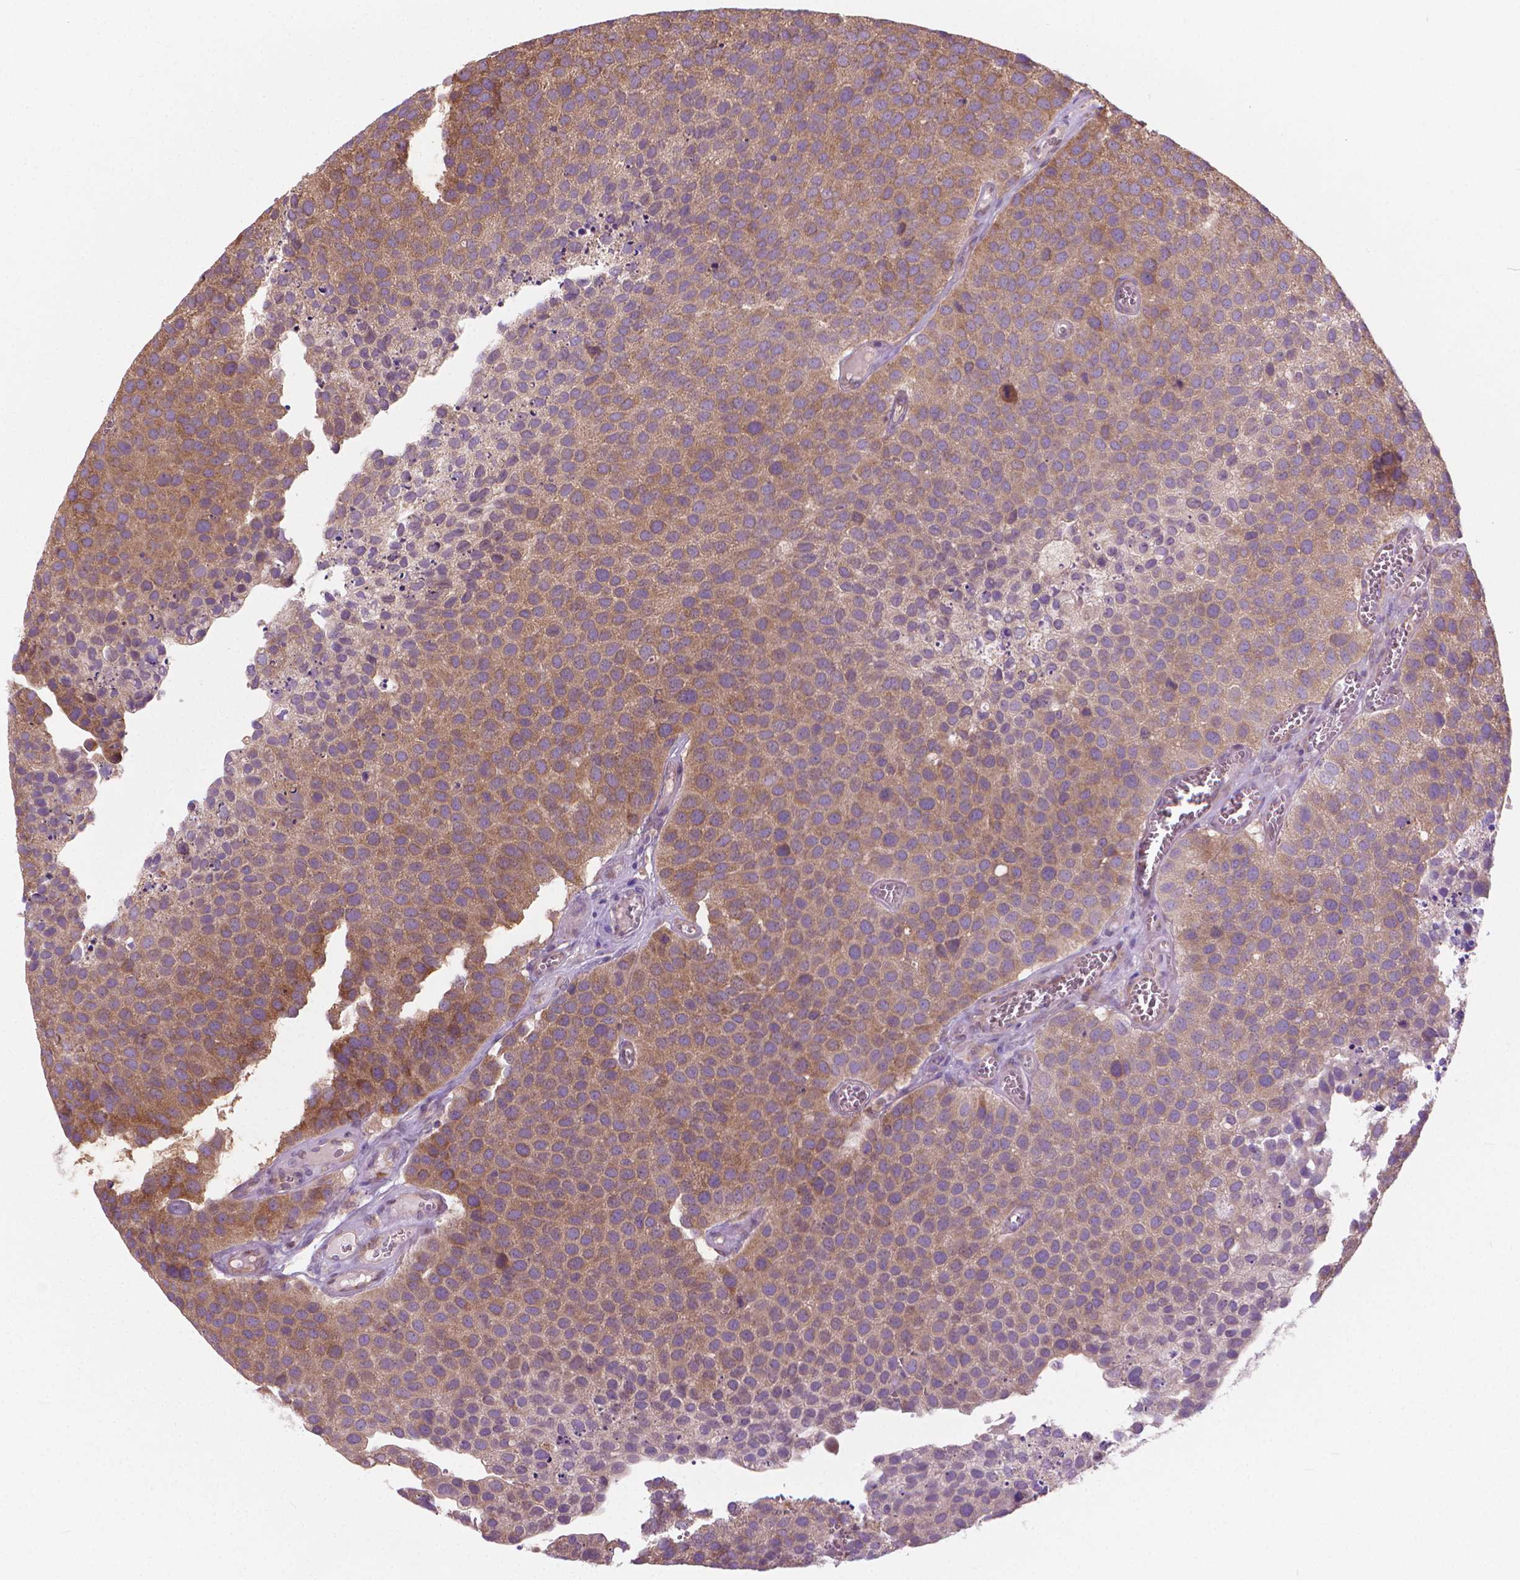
{"staining": {"intensity": "moderate", "quantity": ">75%", "location": "cytoplasmic/membranous"}, "tissue": "urothelial cancer", "cell_type": "Tumor cells", "image_type": "cancer", "snomed": [{"axis": "morphology", "description": "Urothelial carcinoma, Low grade"}, {"axis": "topography", "description": "Urinary bladder"}], "caption": "IHC of human urothelial cancer shows medium levels of moderate cytoplasmic/membranous positivity in approximately >75% of tumor cells.", "gene": "NUDT1", "patient": {"sex": "female", "age": 69}}